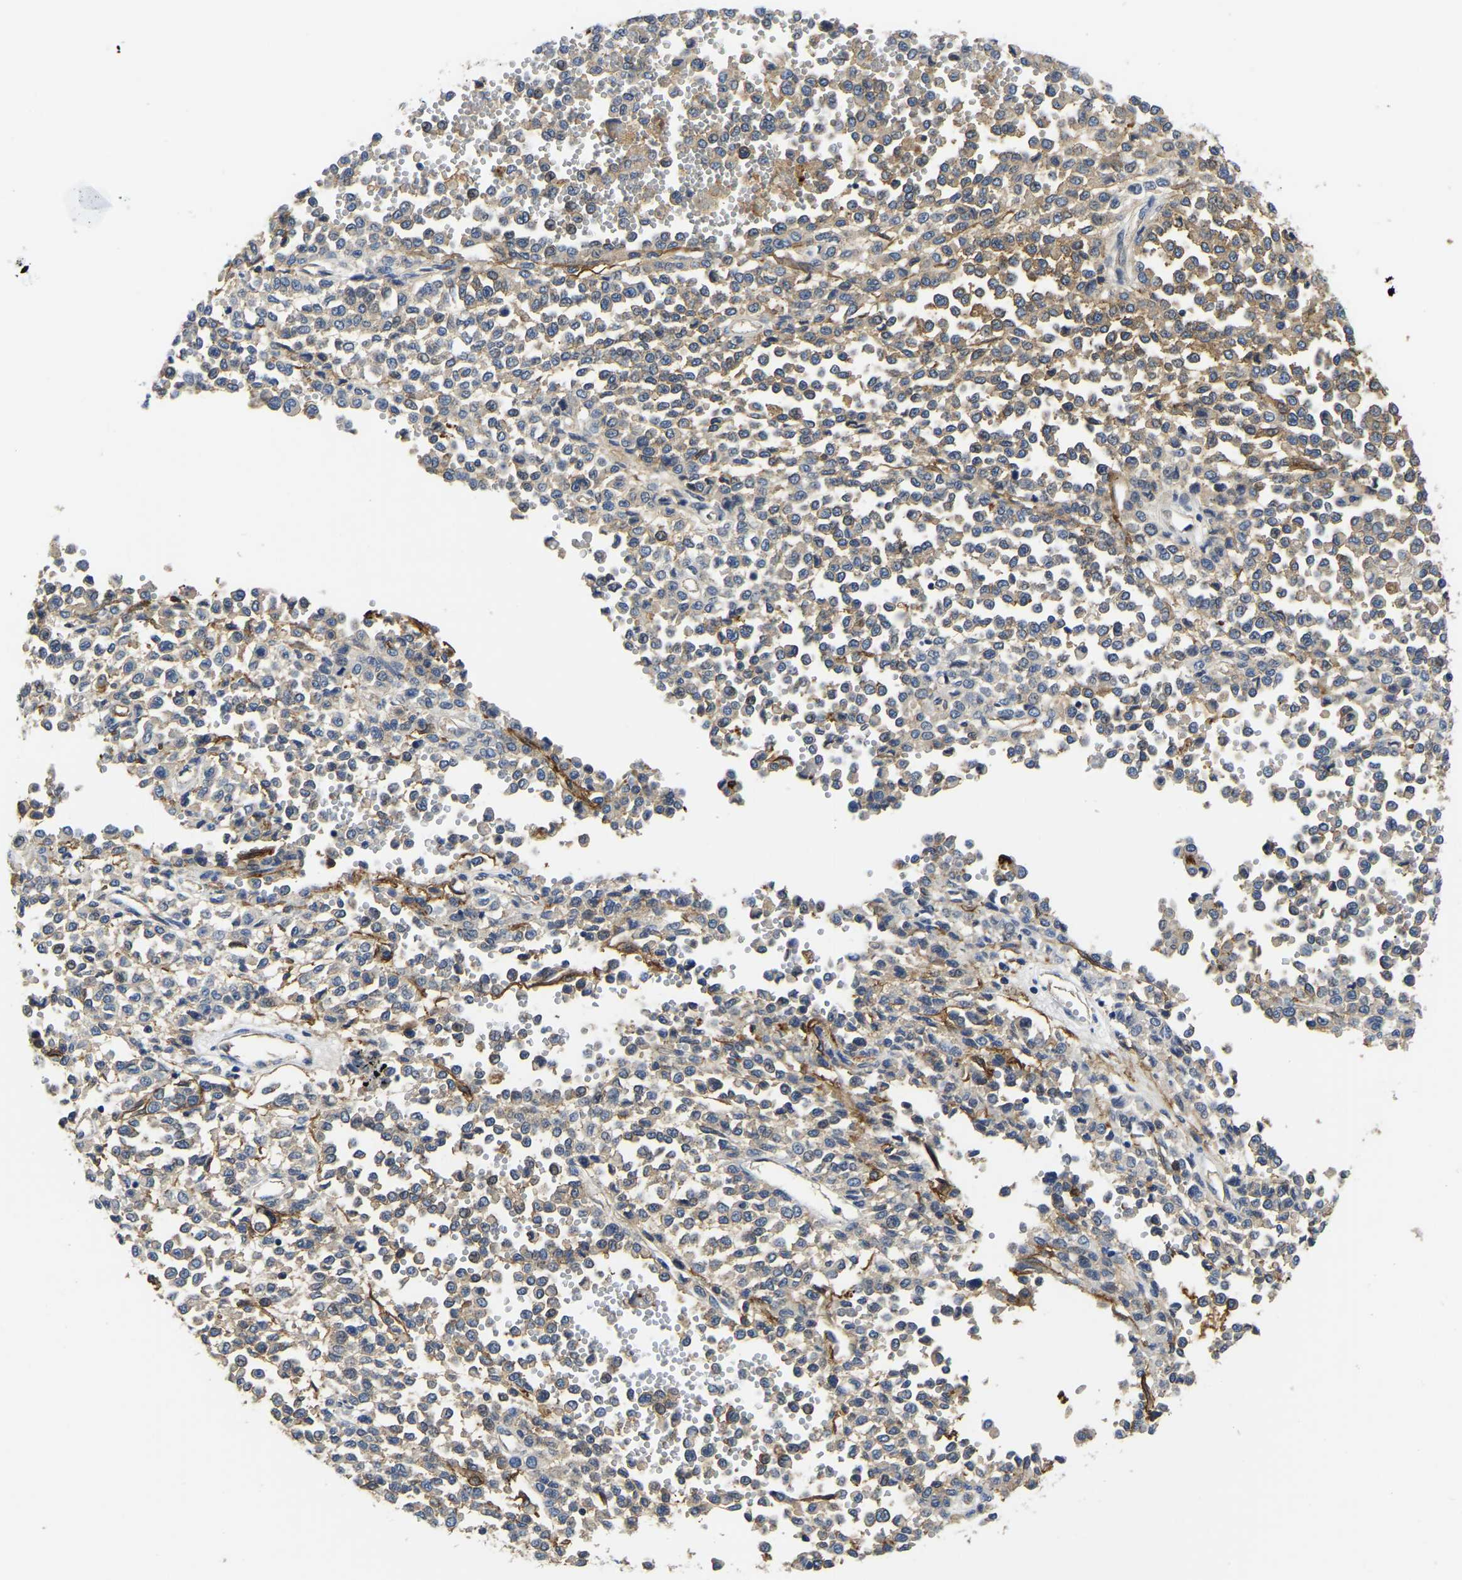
{"staining": {"intensity": "weak", "quantity": "25%-75%", "location": "cytoplasmic/membranous"}, "tissue": "melanoma", "cell_type": "Tumor cells", "image_type": "cancer", "snomed": [{"axis": "morphology", "description": "Malignant melanoma, Metastatic site"}, {"axis": "topography", "description": "Pancreas"}], "caption": "A low amount of weak cytoplasmic/membranous positivity is appreciated in approximately 25%-75% of tumor cells in malignant melanoma (metastatic site) tissue.", "gene": "ITGA2", "patient": {"sex": "female", "age": 30}}